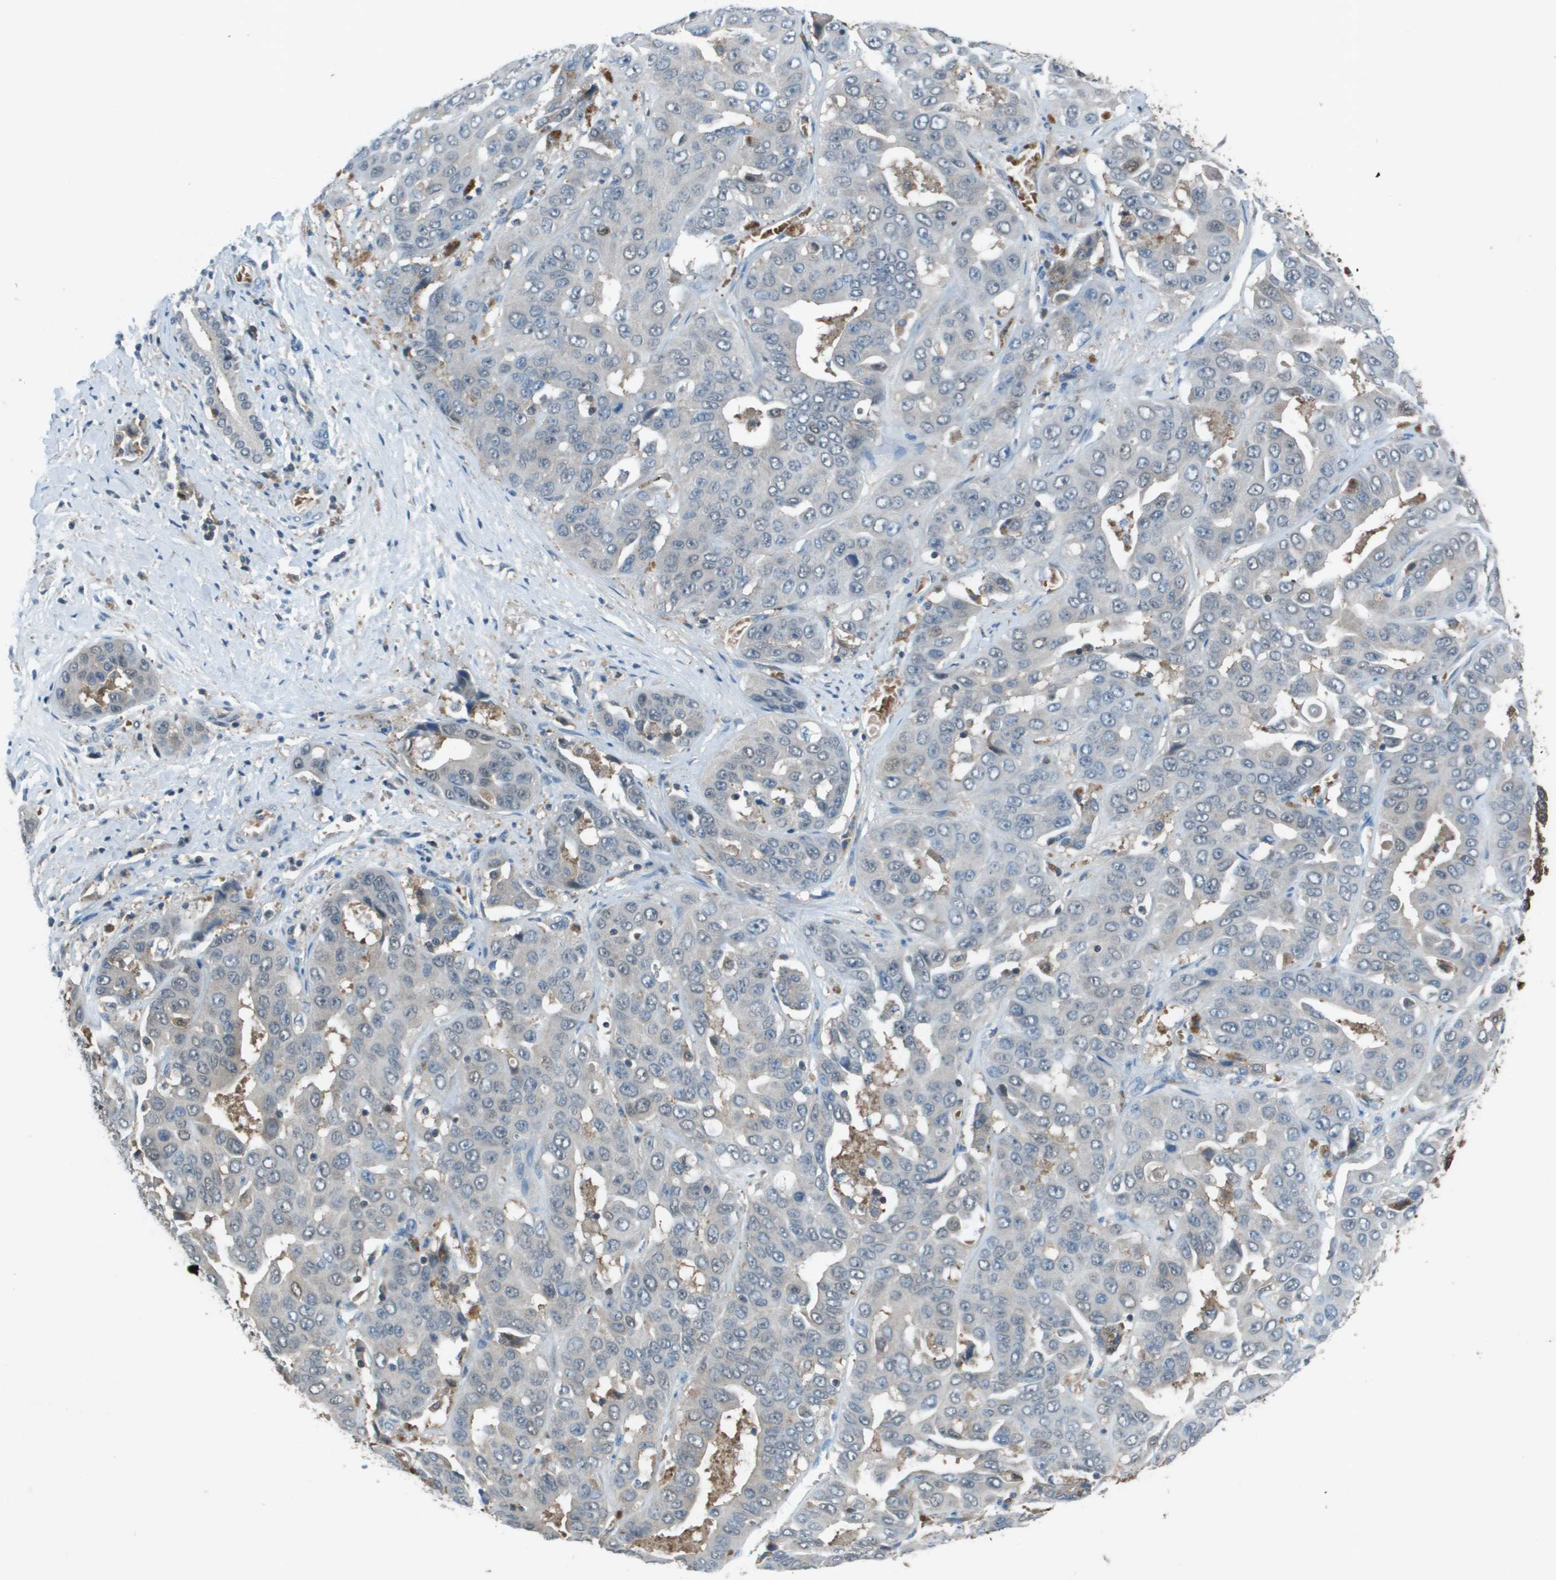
{"staining": {"intensity": "weak", "quantity": "<25%", "location": "cytoplasmic/membranous"}, "tissue": "liver cancer", "cell_type": "Tumor cells", "image_type": "cancer", "snomed": [{"axis": "morphology", "description": "Cholangiocarcinoma"}, {"axis": "topography", "description": "Liver"}], "caption": "This is an immunohistochemistry histopathology image of human liver cholangiocarcinoma. There is no staining in tumor cells.", "gene": "CAMK4", "patient": {"sex": "female", "age": 52}}